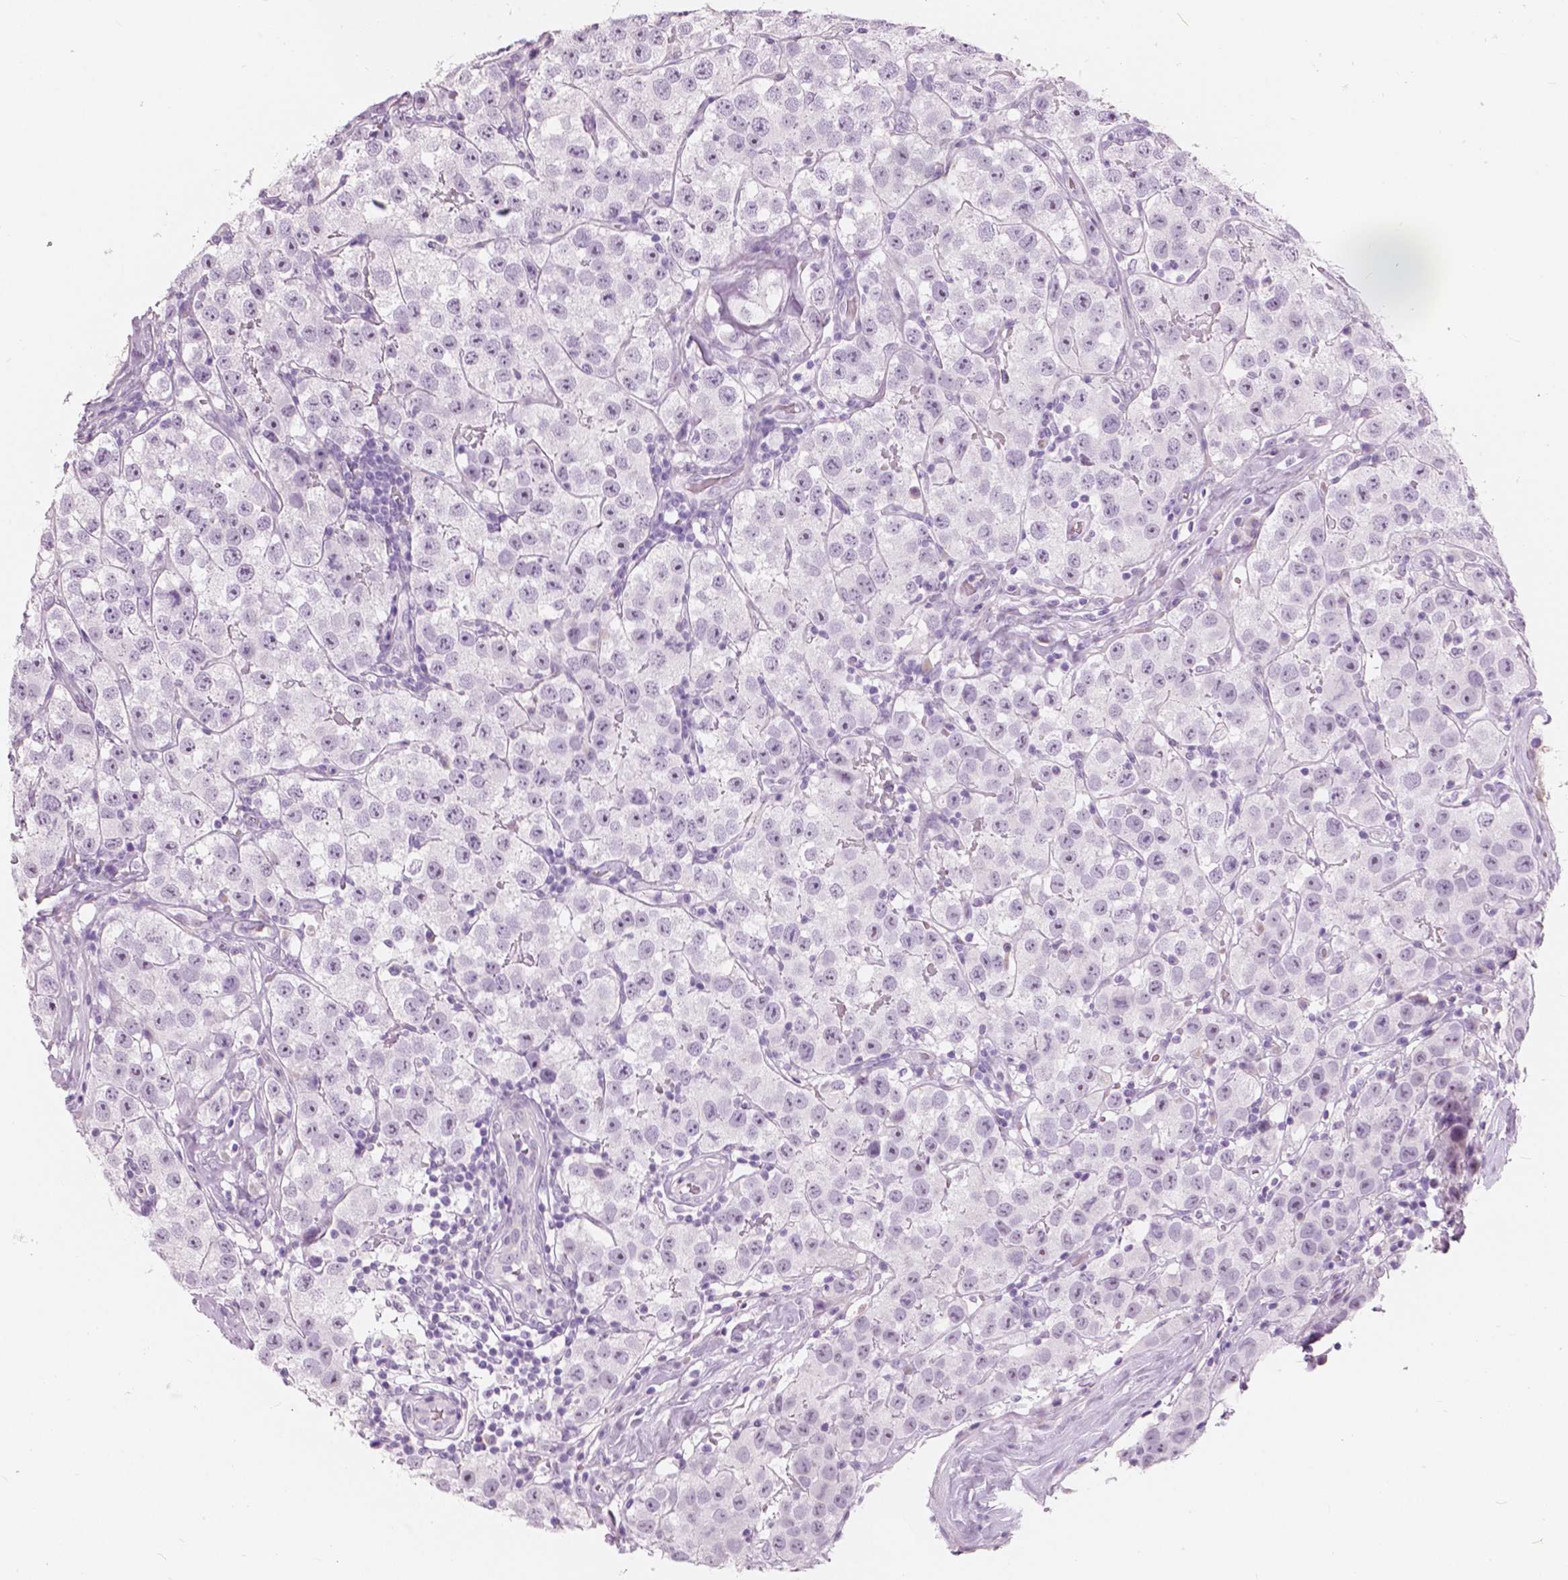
{"staining": {"intensity": "negative", "quantity": "none", "location": "none"}, "tissue": "testis cancer", "cell_type": "Tumor cells", "image_type": "cancer", "snomed": [{"axis": "morphology", "description": "Seminoma, NOS"}, {"axis": "topography", "description": "Testis"}], "caption": "This is a photomicrograph of immunohistochemistry (IHC) staining of testis cancer, which shows no positivity in tumor cells.", "gene": "A4GNT", "patient": {"sex": "male", "age": 34}}